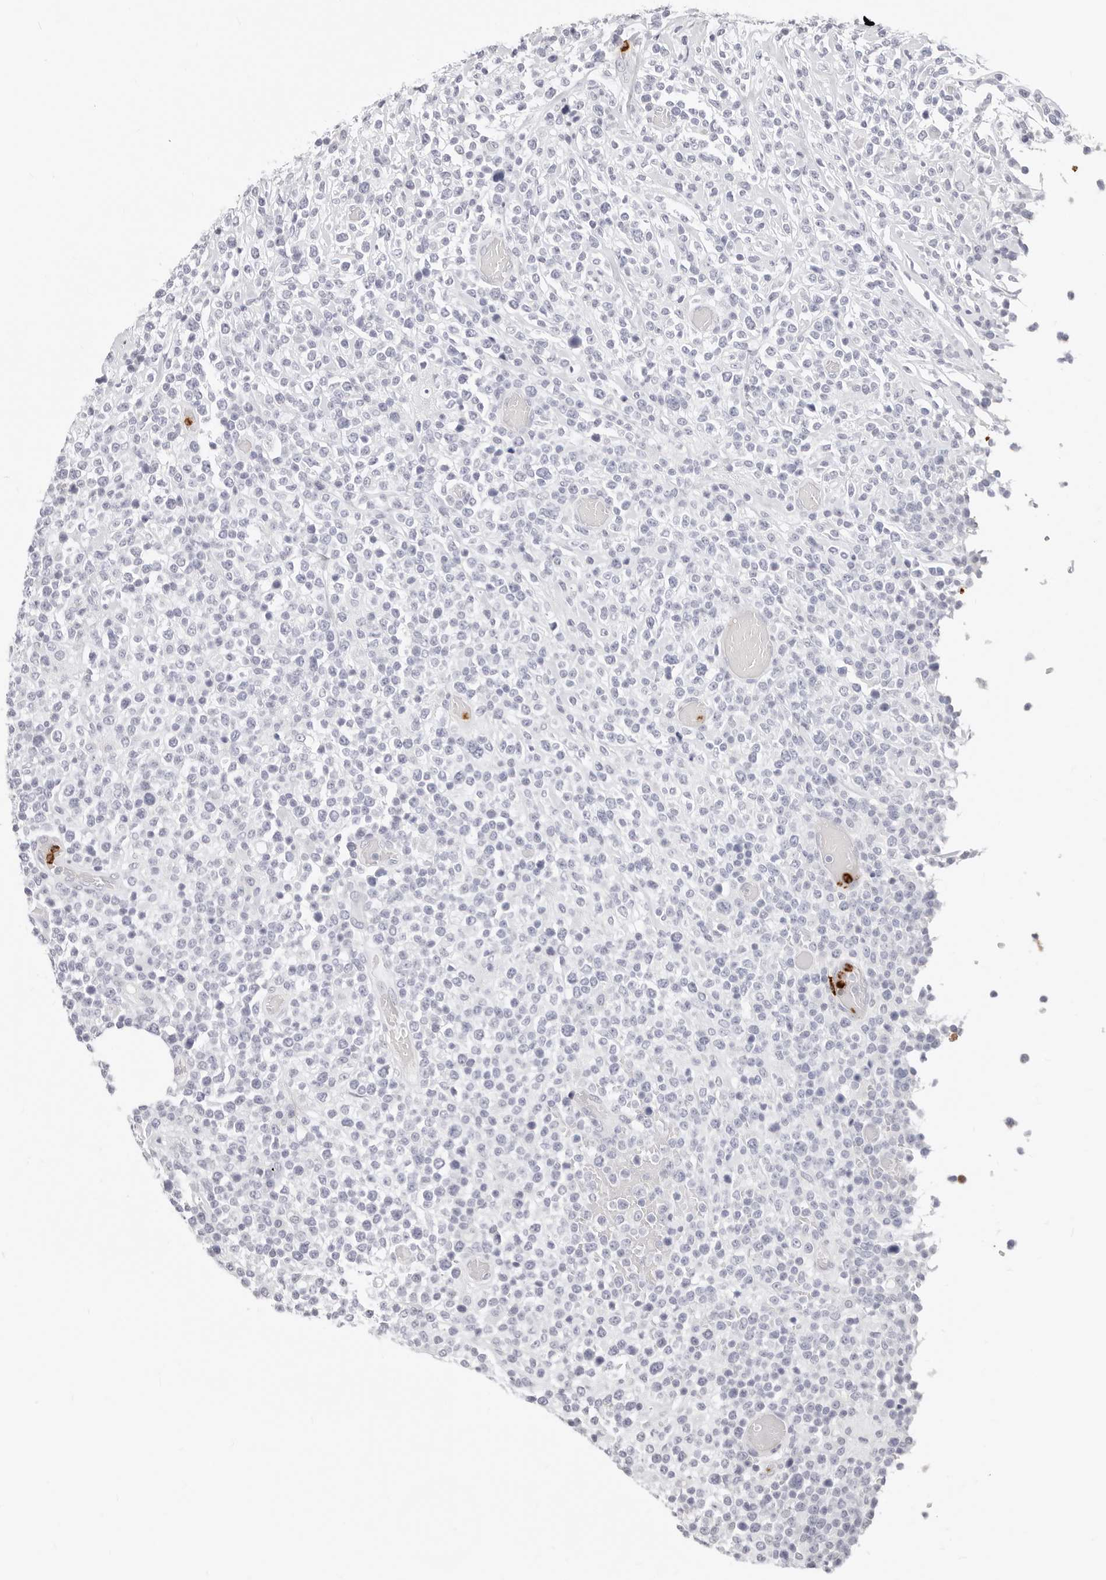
{"staining": {"intensity": "negative", "quantity": "none", "location": "none"}, "tissue": "lymphoma", "cell_type": "Tumor cells", "image_type": "cancer", "snomed": [{"axis": "morphology", "description": "Malignant lymphoma, non-Hodgkin's type, High grade"}, {"axis": "topography", "description": "Colon"}], "caption": "Malignant lymphoma, non-Hodgkin's type (high-grade) was stained to show a protein in brown. There is no significant positivity in tumor cells.", "gene": "CAMP", "patient": {"sex": "female", "age": 53}}